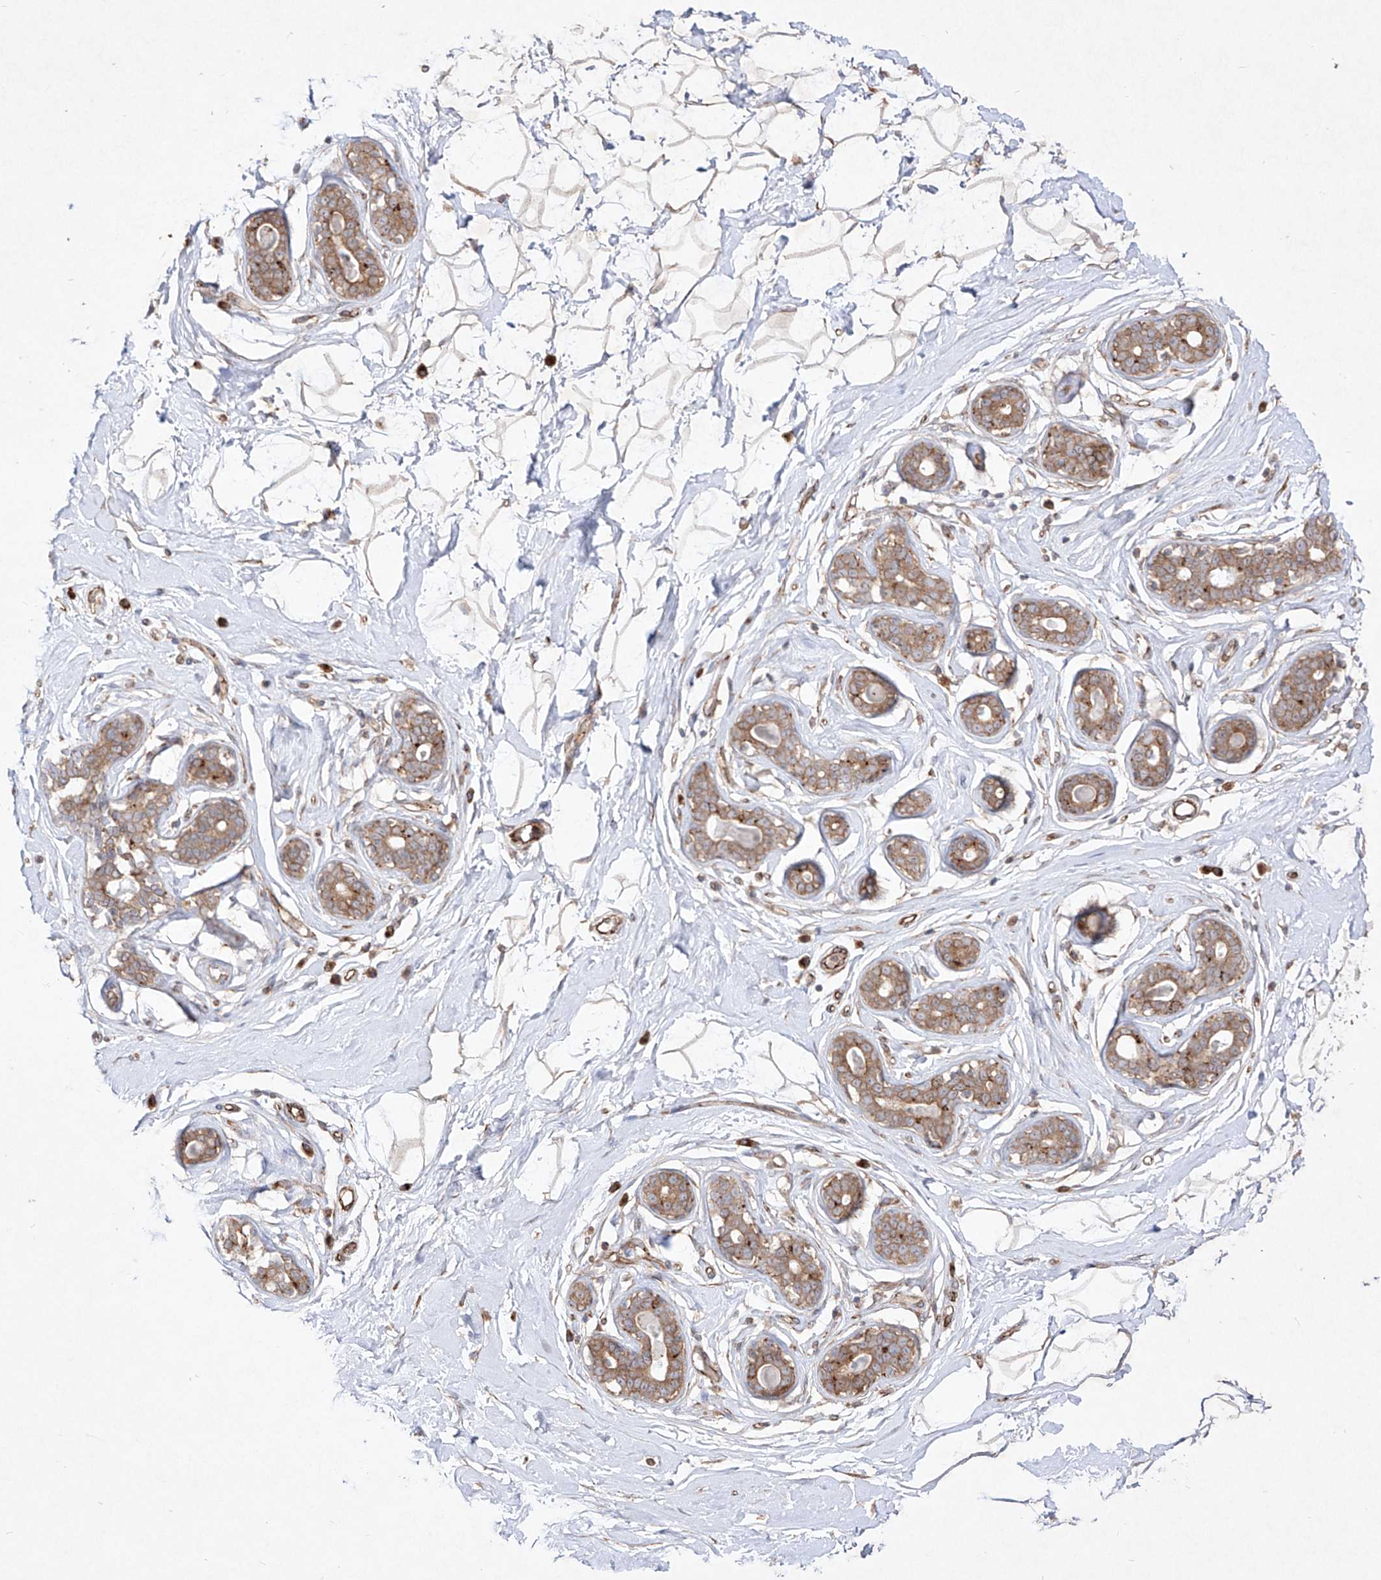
{"staining": {"intensity": "weak", "quantity": ">75%", "location": "cytoplasmic/membranous"}, "tissue": "breast", "cell_type": "Adipocytes", "image_type": "normal", "snomed": [{"axis": "morphology", "description": "Normal tissue, NOS"}, {"axis": "morphology", "description": "Adenoma, NOS"}, {"axis": "topography", "description": "Breast"}], "caption": "Adipocytes demonstrate low levels of weak cytoplasmic/membranous expression in approximately >75% of cells in unremarkable human breast.", "gene": "YKT6", "patient": {"sex": "female", "age": 23}}